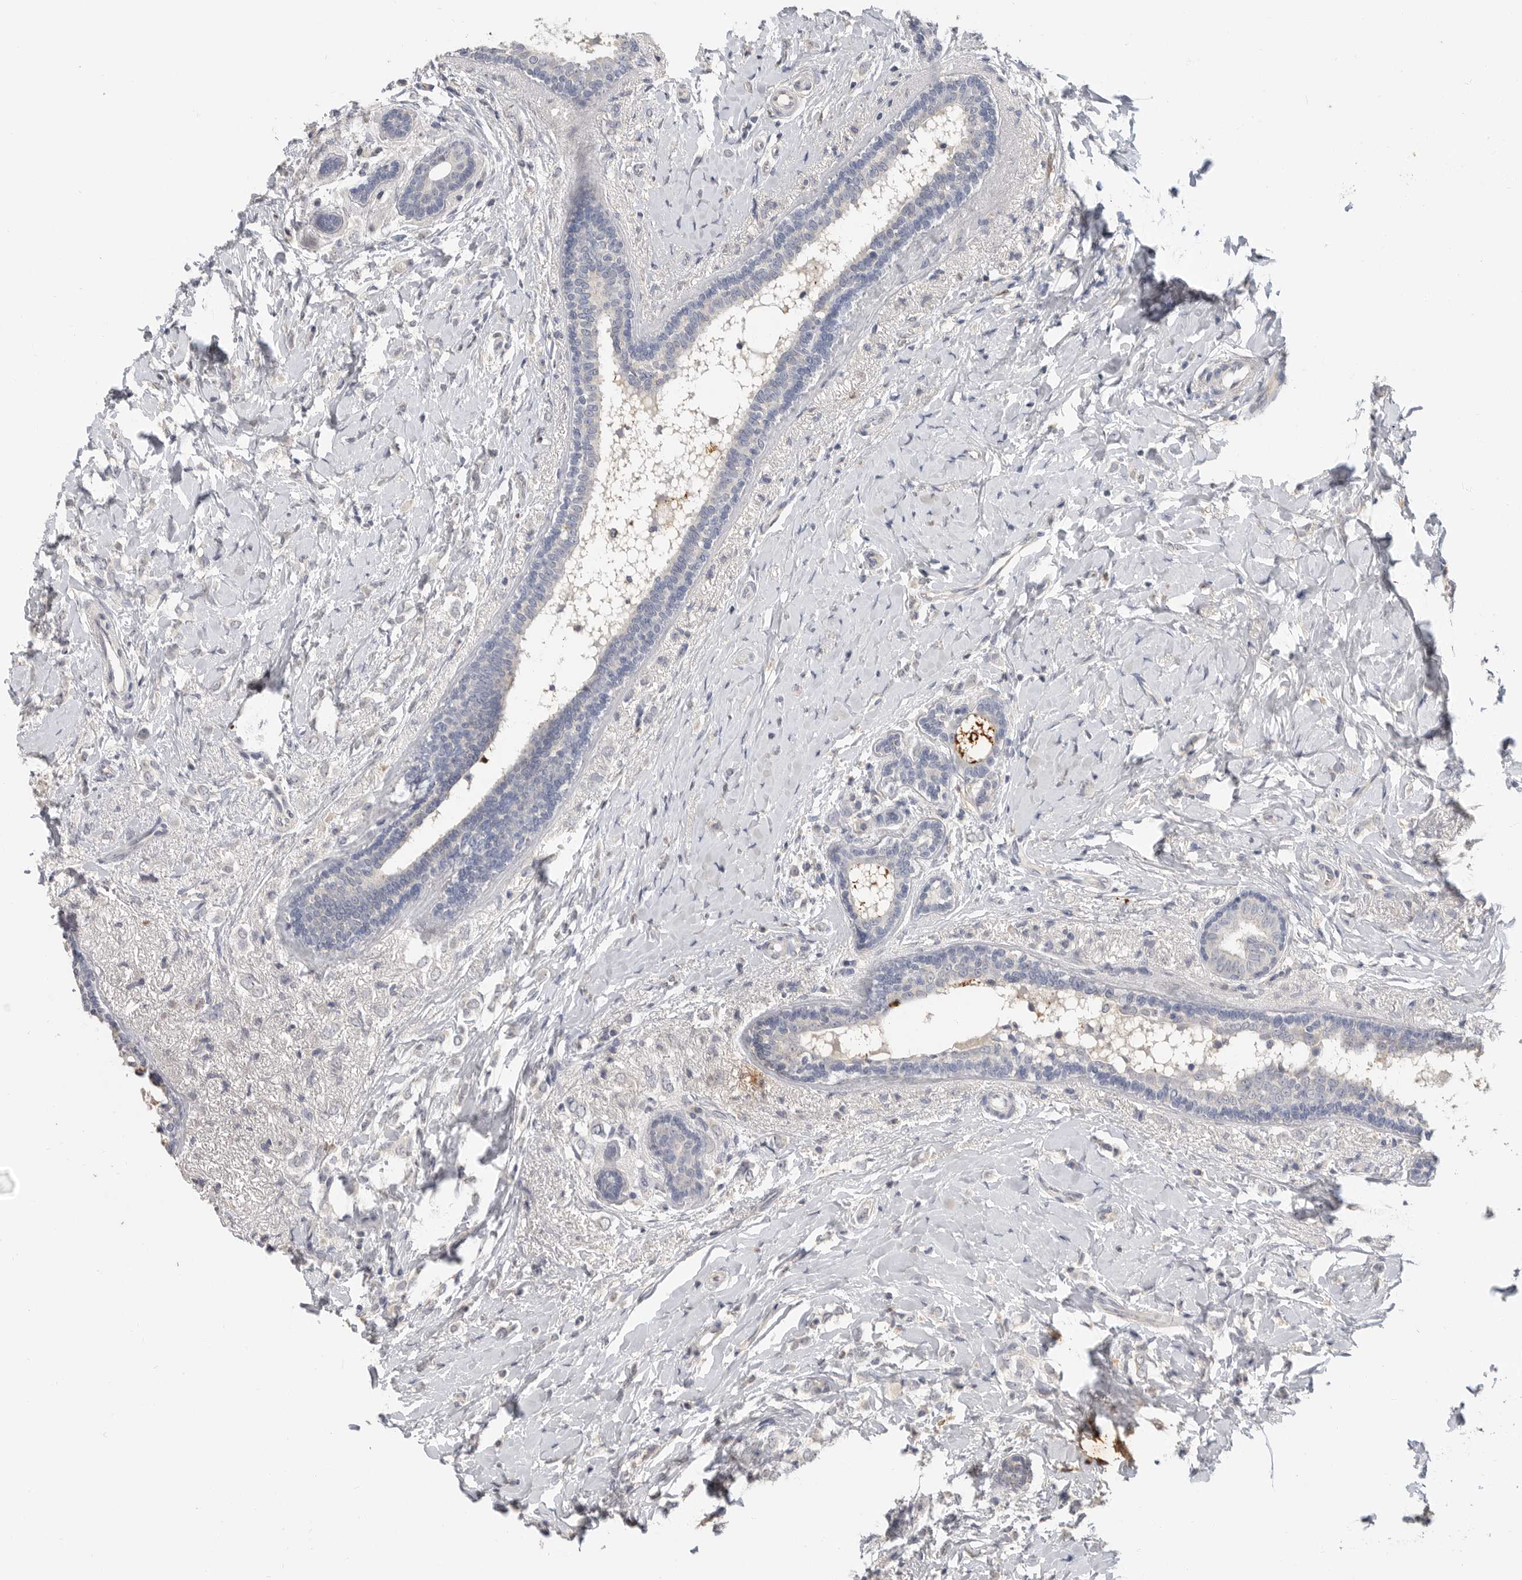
{"staining": {"intensity": "negative", "quantity": "none", "location": "none"}, "tissue": "breast cancer", "cell_type": "Tumor cells", "image_type": "cancer", "snomed": [{"axis": "morphology", "description": "Normal tissue, NOS"}, {"axis": "morphology", "description": "Lobular carcinoma"}, {"axis": "topography", "description": "Breast"}], "caption": "Image shows no significant protein staining in tumor cells of lobular carcinoma (breast). Brightfield microscopy of IHC stained with DAB (brown) and hematoxylin (blue), captured at high magnification.", "gene": "LTBR", "patient": {"sex": "female", "age": 47}}